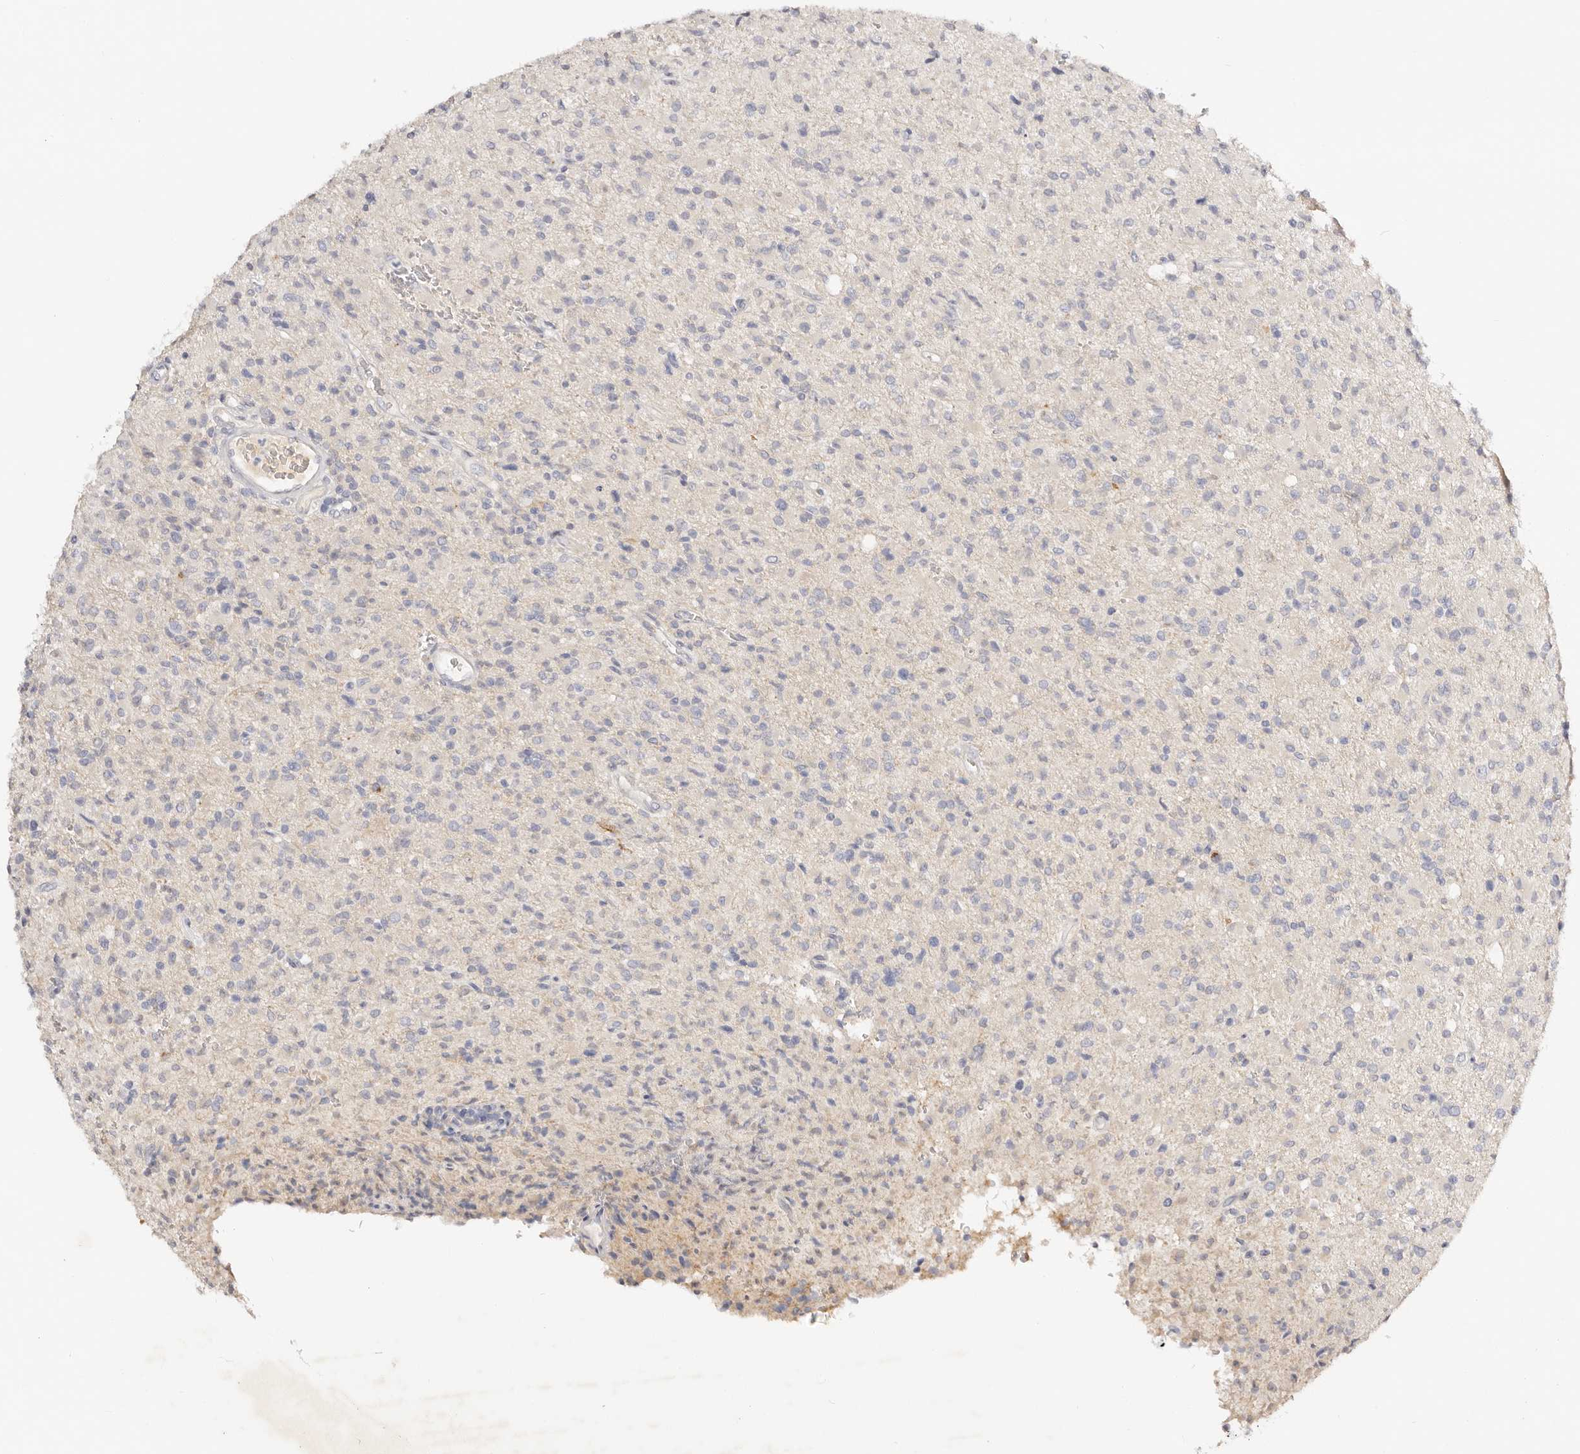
{"staining": {"intensity": "negative", "quantity": "none", "location": "none"}, "tissue": "glioma", "cell_type": "Tumor cells", "image_type": "cancer", "snomed": [{"axis": "morphology", "description": "Glioma, malignant, High grade"}, {"axis": "topography", "description": "Brain"}], "caption": "There is no significant positivity in tumor cells of malignant high-grade glioma.", "gene": "DNASE1", "patient": {"sex": "female", "age": 57}}